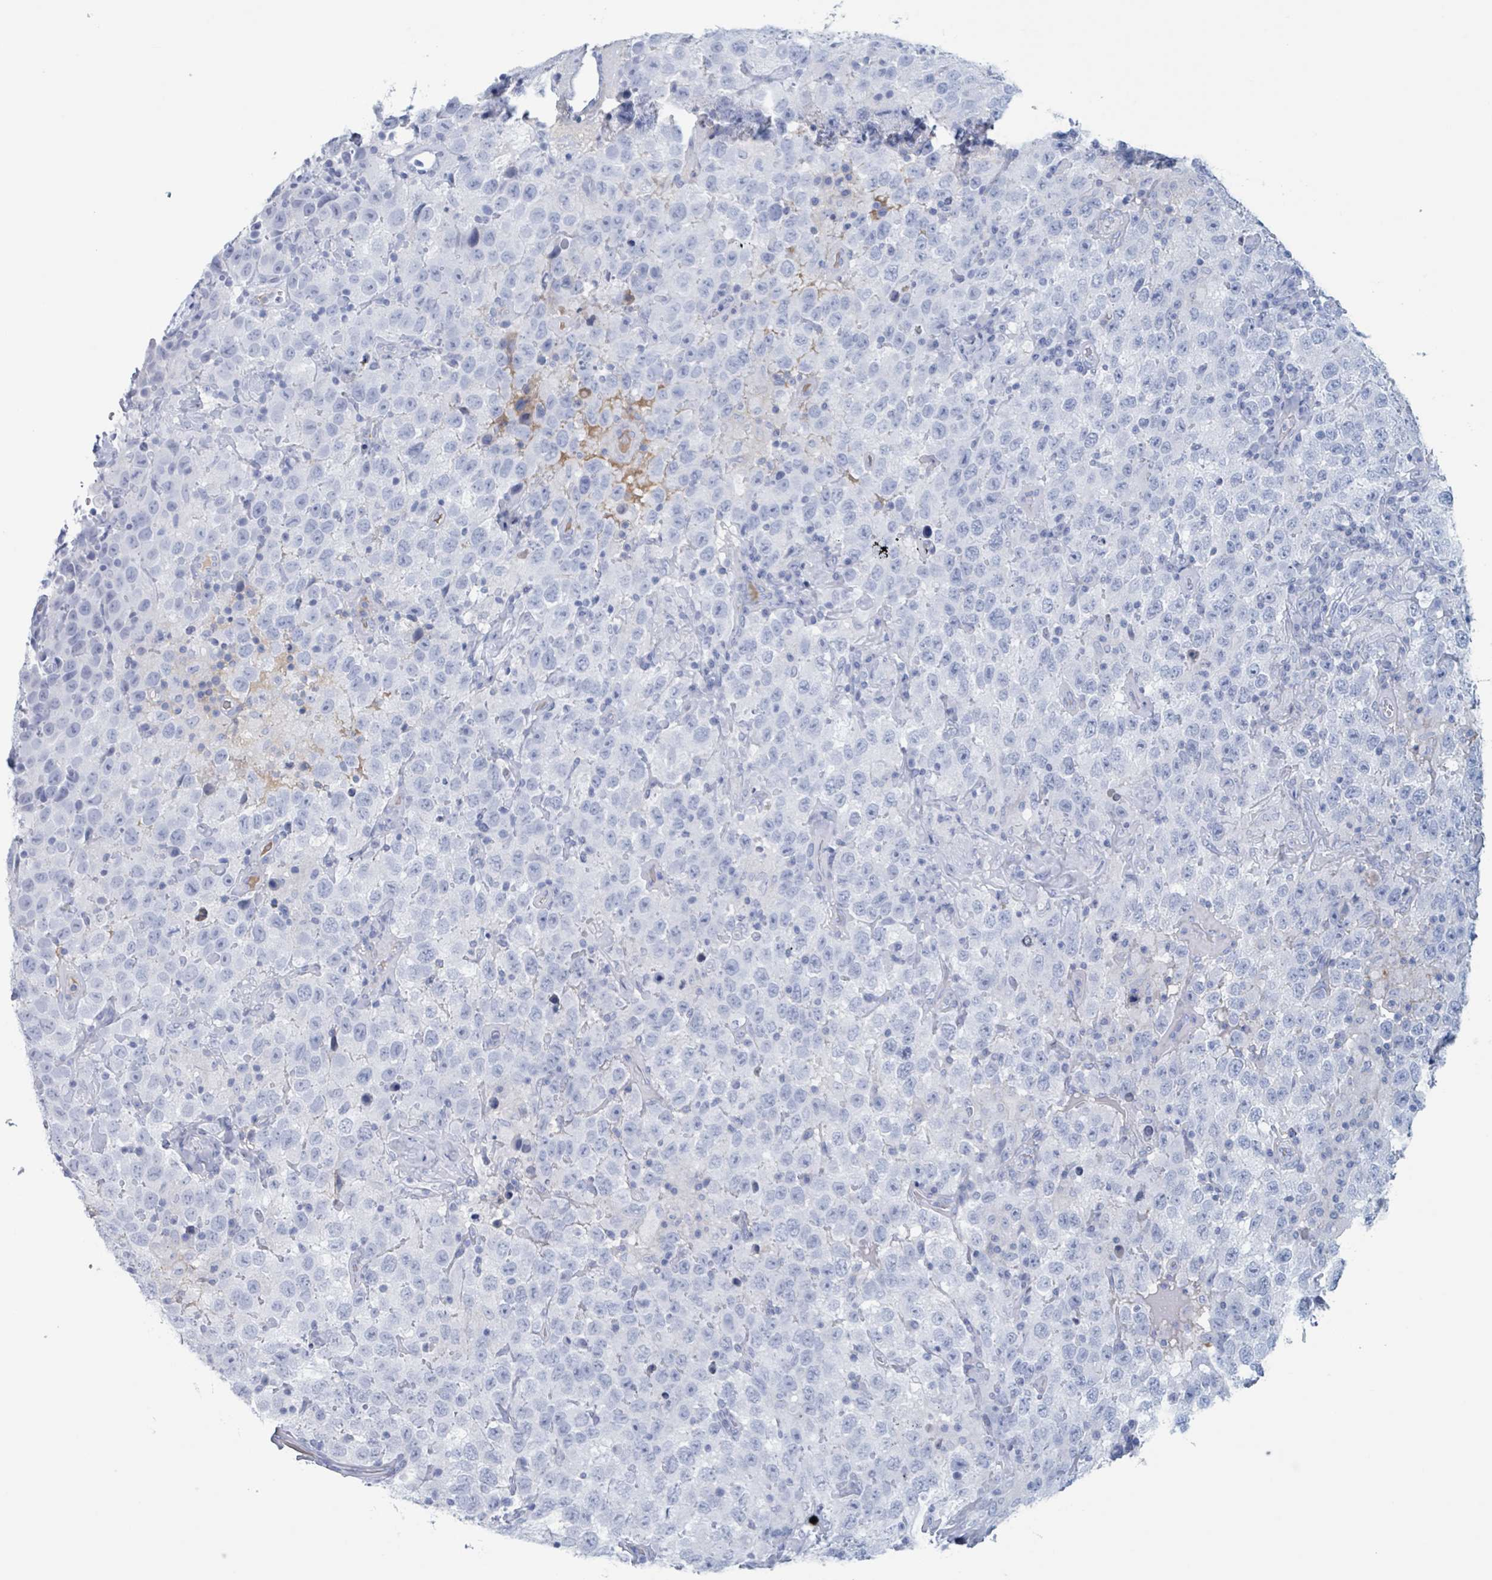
{"staining": {"intensity": "negative", "quantity": "none", "location": "none"}, "tissue": "testis cancer", "cell_type": "Tumor cells", "image_type": "cancer", "snomed": [{"axis": "morphology", "description": "Seminoma, NOS"}, {"axis": "topography", "description": "Testis"}], "caption": "An IHC histopathology image of seminoma (testis) is shown. There is no staining in tumor cells of seminoma (testis). (DAB (3,3'-diaminobenzidine) immunohistochemistry (IHC) with hematoxylin counter stain).", "gene": "KLK4", "patient": {"sex": "male", "age": 41}}